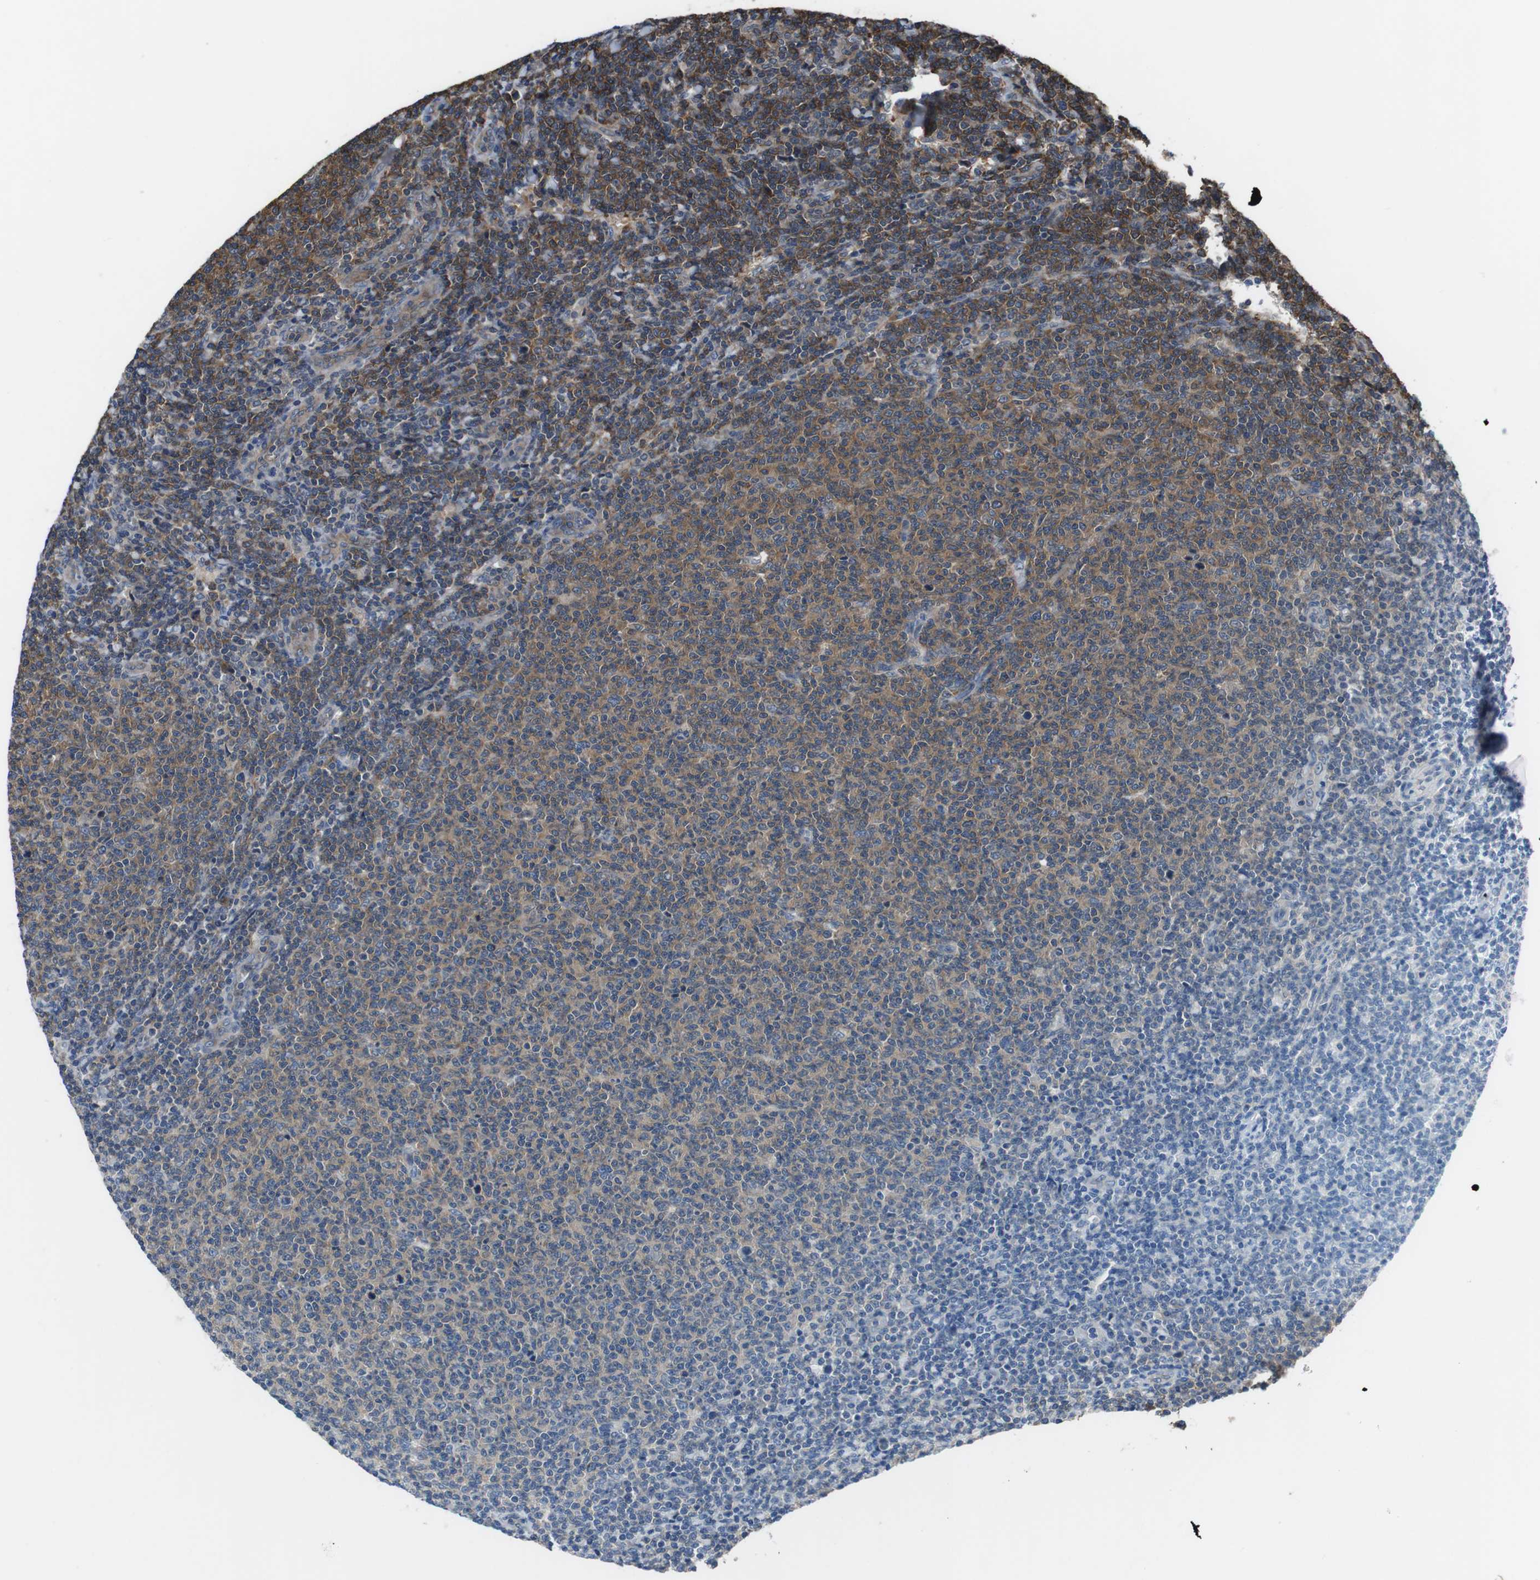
{"staining": {"intensity": "moderate", "quantity": "25%-75%", "location": "cytoplasmic/membranous"}, "tissue": "lymphoma", "cell_type": "Tumor cells", "image_type": "cancer", "snomed": [{"axis": "morphology", "description": "Malignant lymphoma, non-Hodgkin's type, Low grade"}, {"axis": "topography", "description": "Lymph node"}], "caption": "Human lymphoma stained for a protein (brown) reveals moderate cytoplasmic/membranous positive expression in approximately 25%-75% of tumor cells.", "gene": "SLC22A23", "patient": {"sex": "male", "age": 66}}